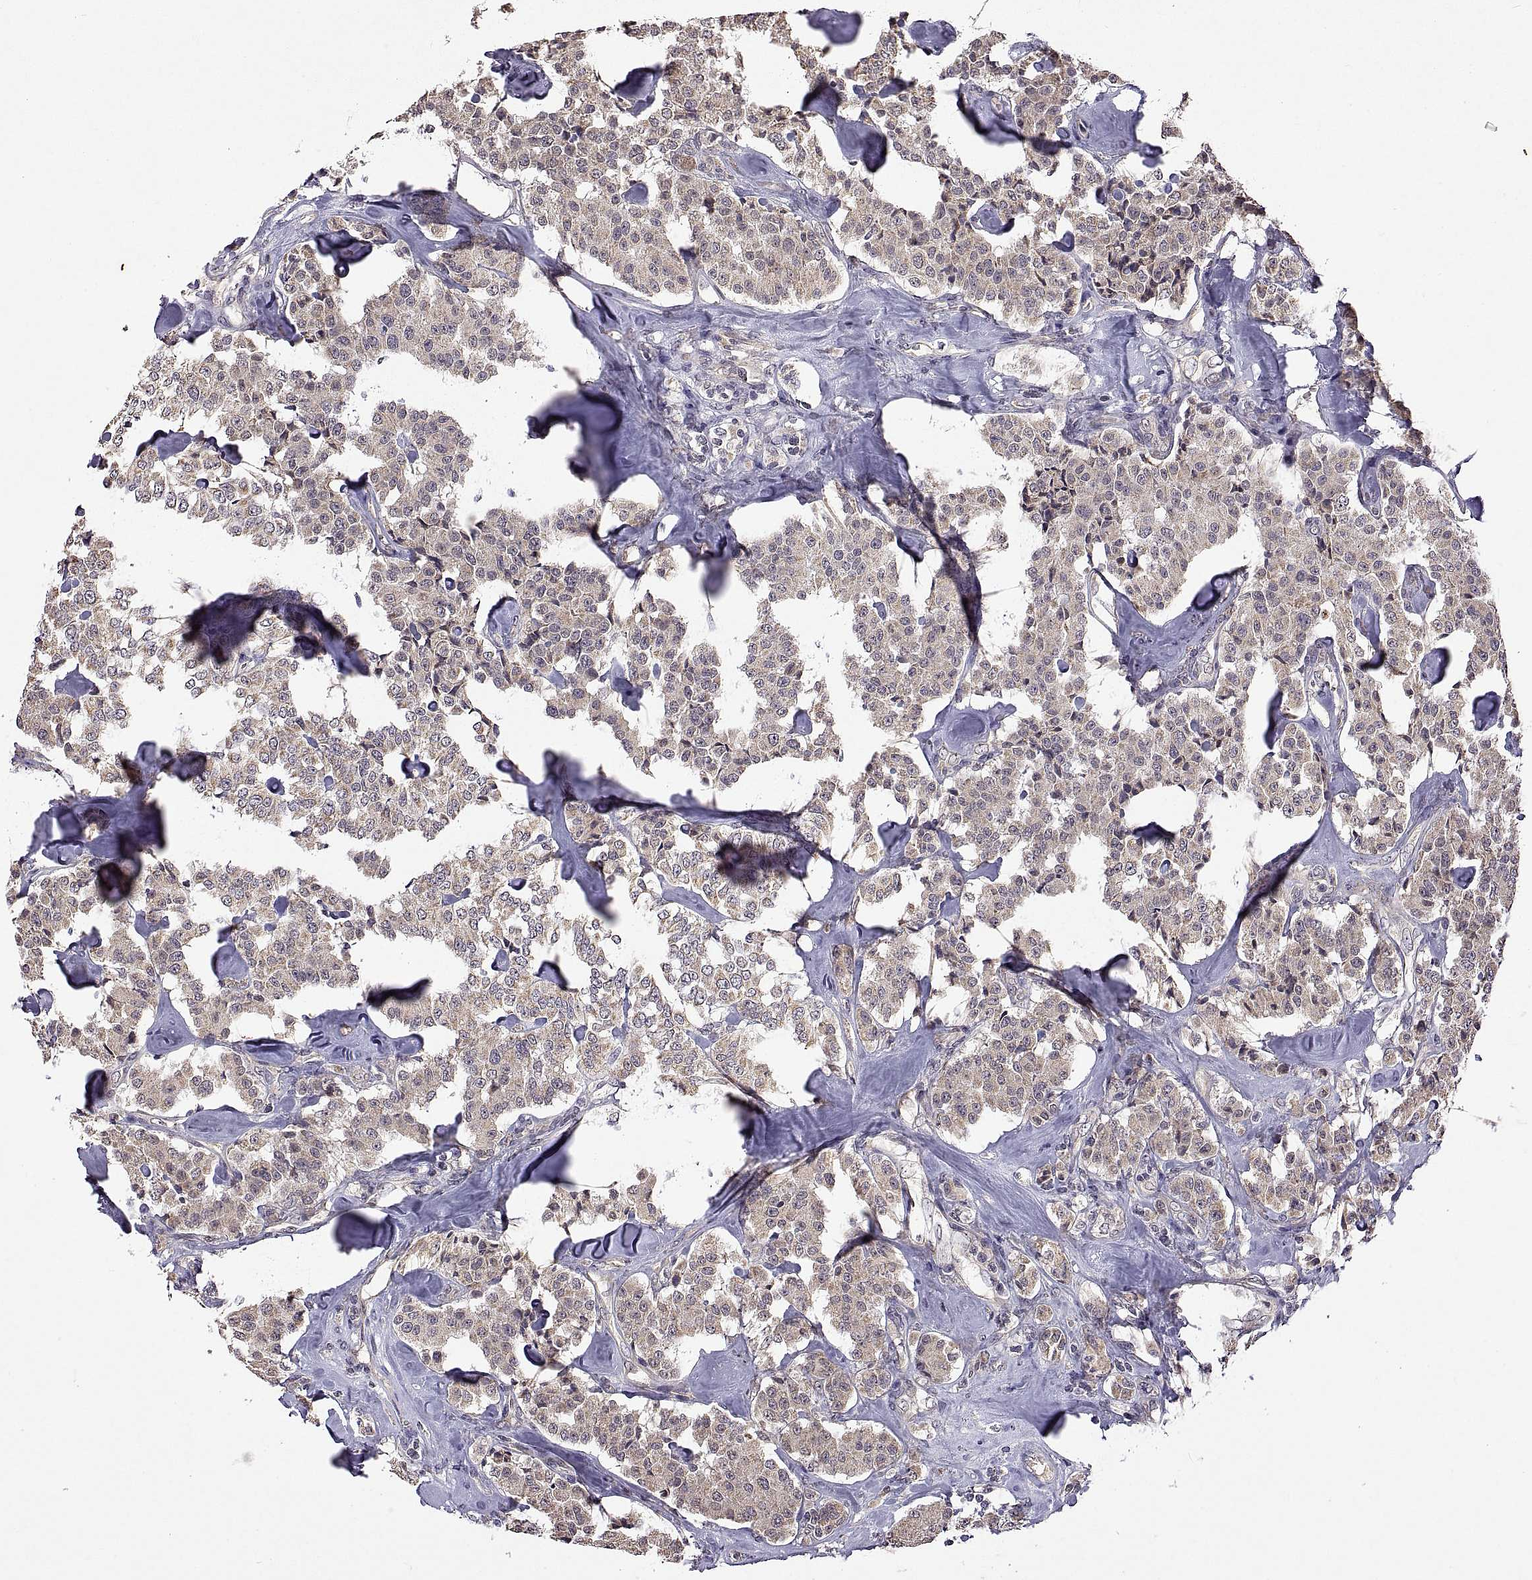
{"staining": {"intensity": "negative", "quantity": "none", "location": "none"}, "tissue": "carcinoid", "cell_type": "Tumor cells", "image_type": "cancer", "snomed": [{"axis": "morphology", "description": "Carcinoid, malignant, NOS"}, {"axis": "topography", "description": "Pancreas"}], "caption": "Immunohistochemical staining of carcinoid exhibits no significant expression in tumor cells.", "gene": "LAMA1", "patient": {"sex": "male", "age": 41}}